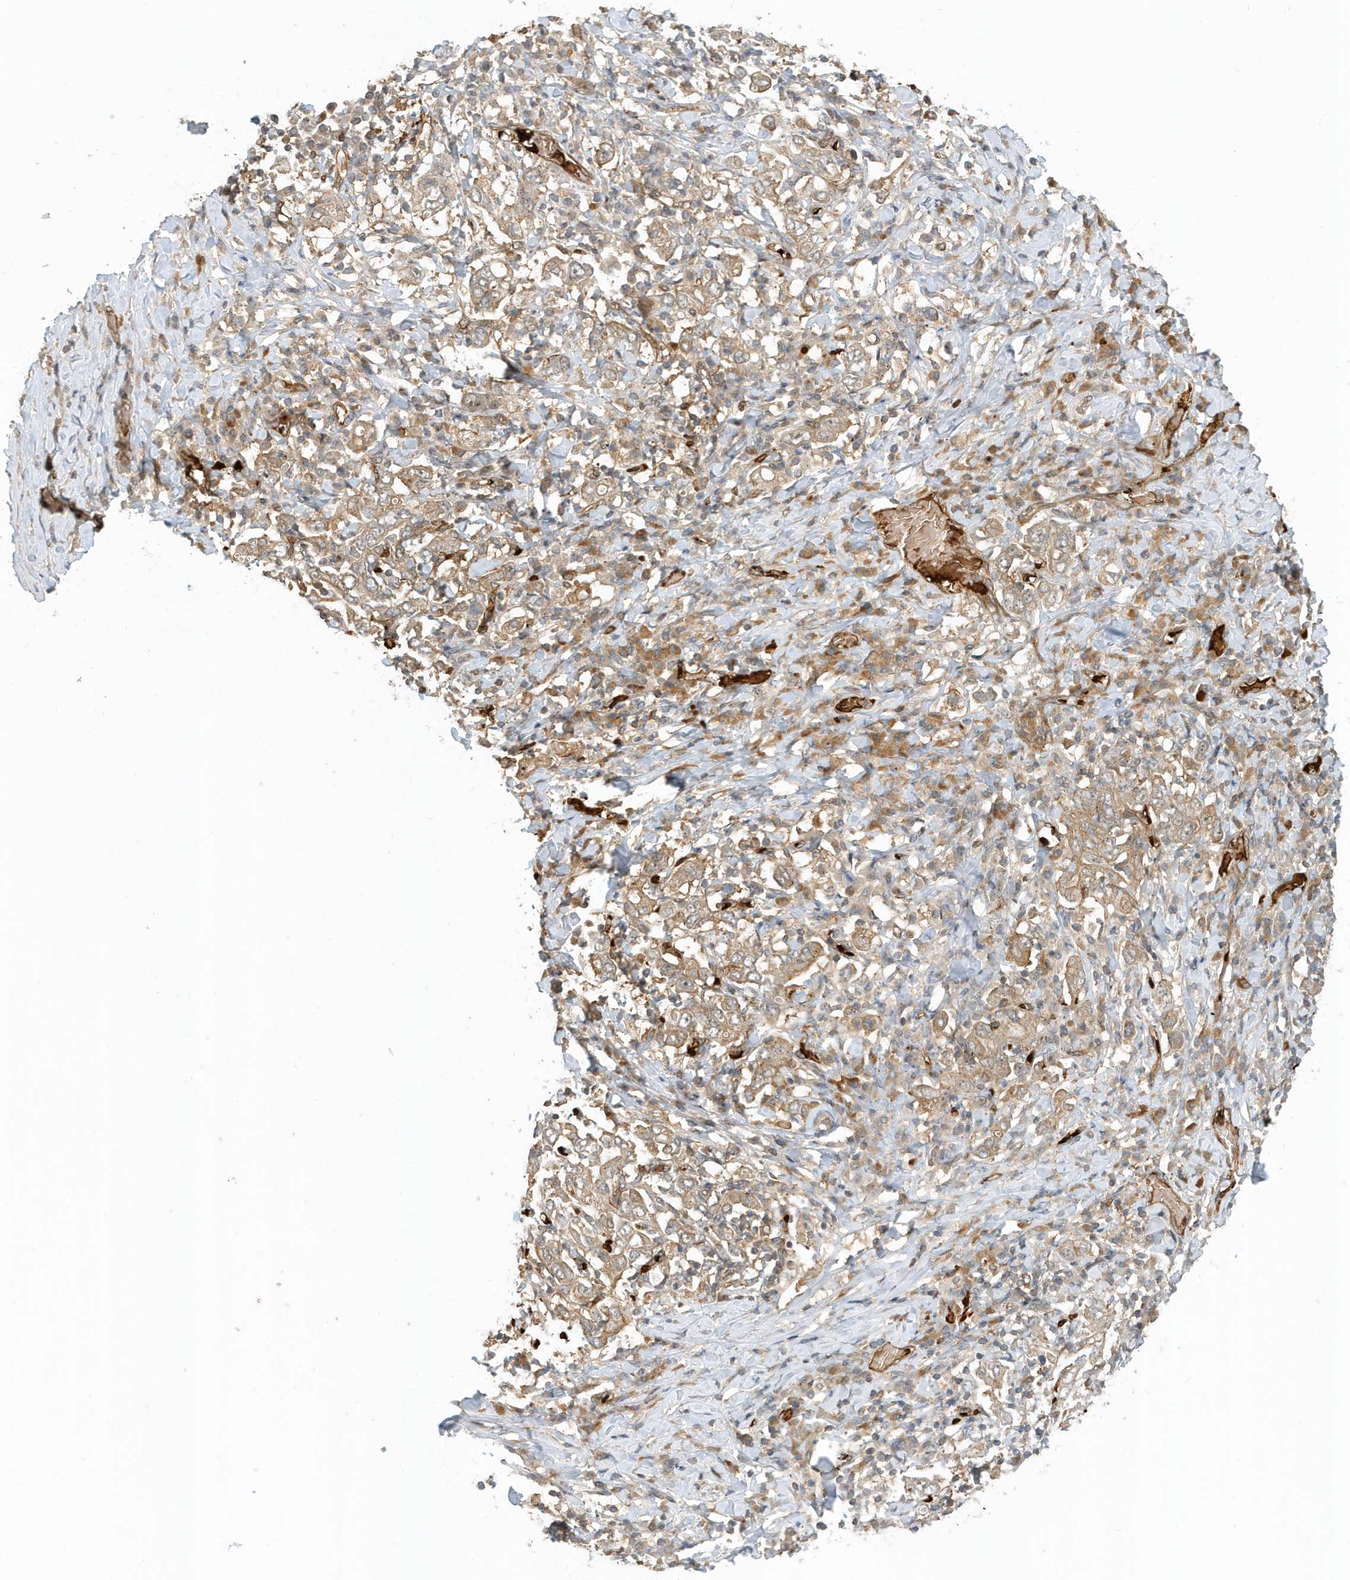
{"staining": {"intensity": "weak", "quantity": ">75%", "location": "cytoplasmic/membranous"}, "tissue": "stomach cancer", "cell_type": "Tumor cells", "image_type": "cancer", "snomed": [{"axis": "morphology", "description": "Adenocarcinoma, NOS"}, {"axis": "topography", "description": "Stomach, upper"}], "caption": "Human stomach cancer (adenocarcinoma) stained with a brown dye demonstrates weak cytoplasmic/membranous positive staining in about >75% of tumor cells.", "gene": "FYCO1", "patient": {"sex": "male", "age": 62}}